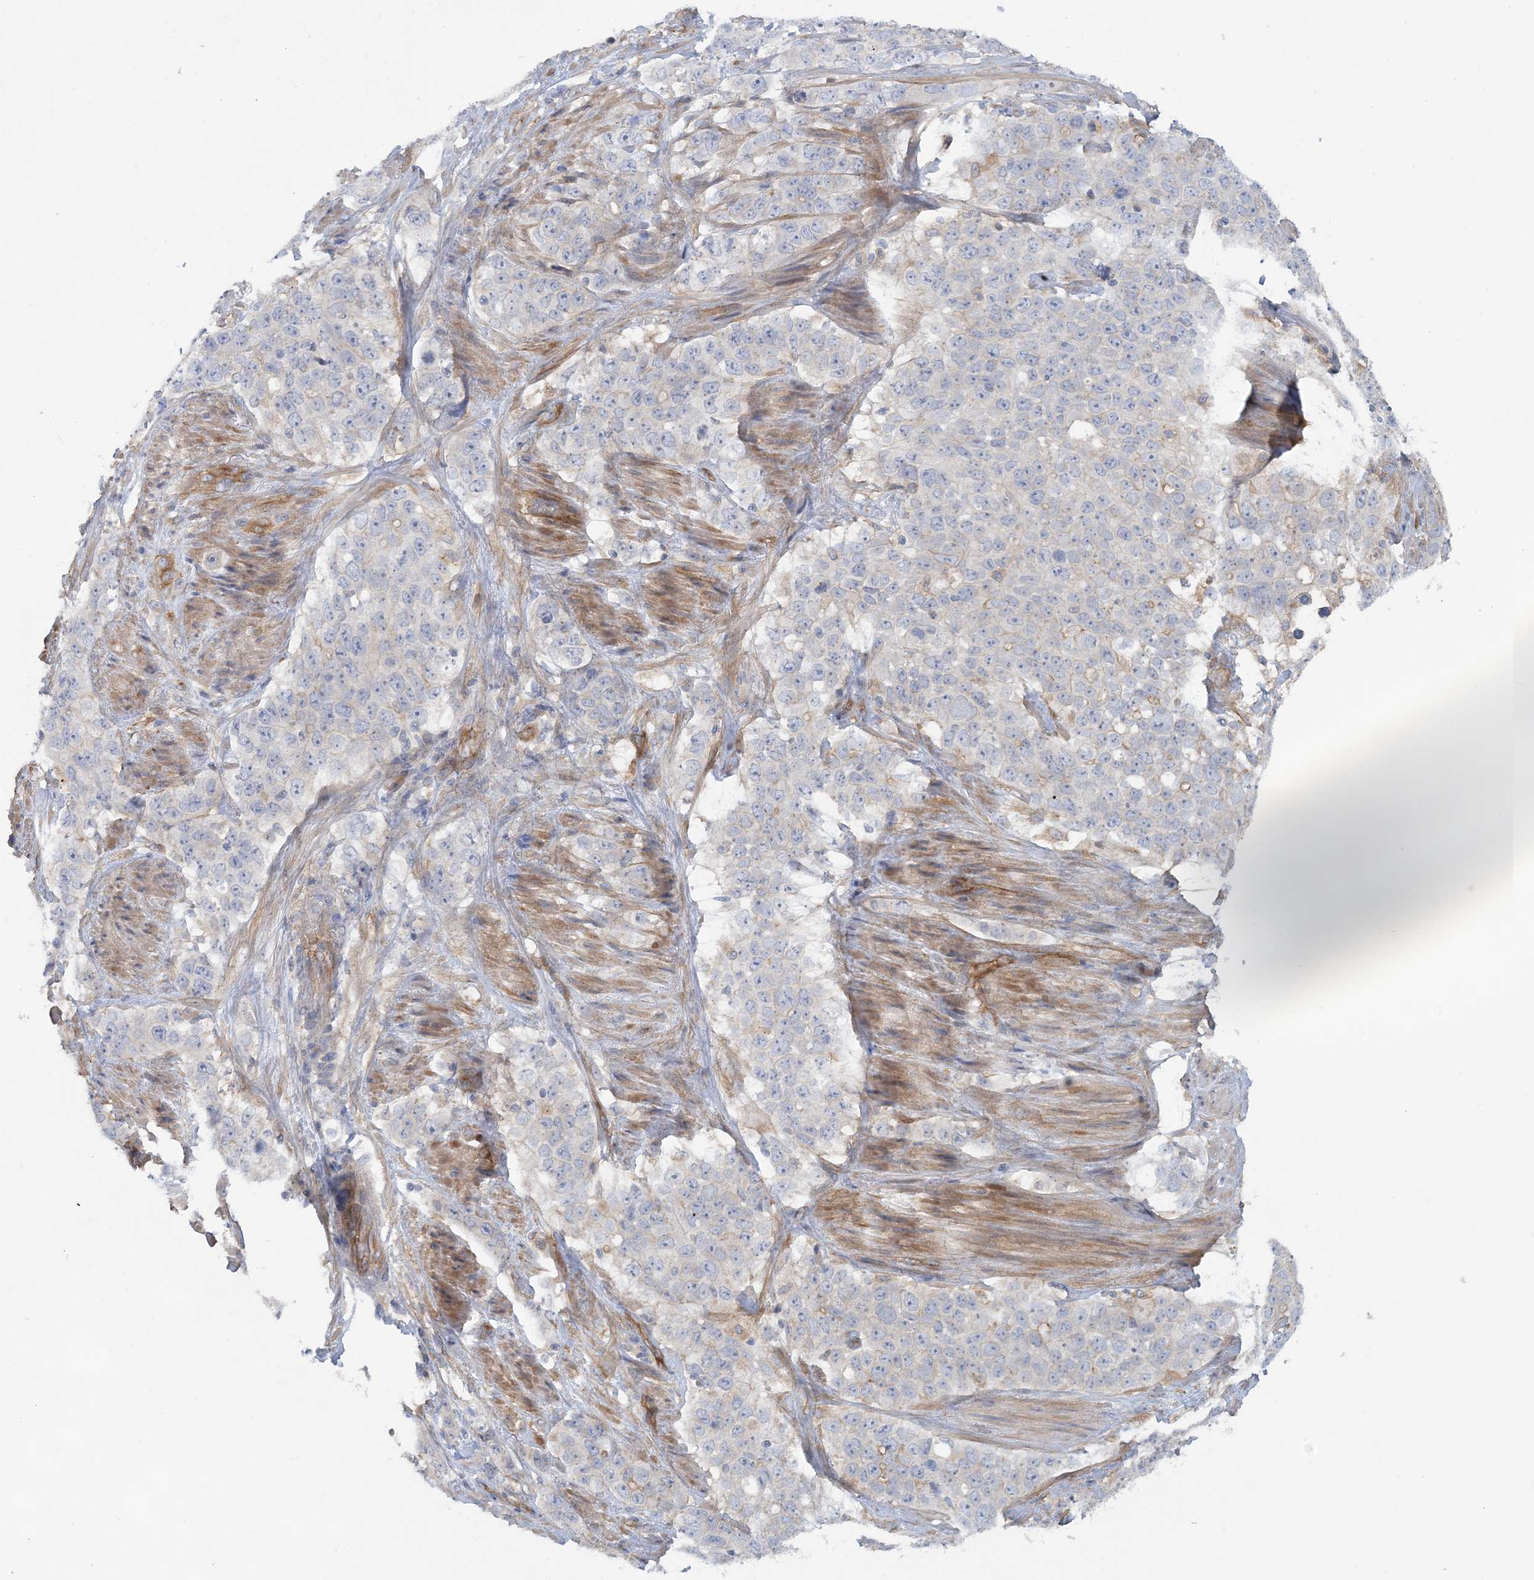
{"staining": {"intensity": "negative", "quantity": "none", "location": "none"}, "tissue": "stomach cancer", "cell_type": "Tumor cells", "image_type": "cancer", "snomed": [{"axis": "morphology", "description": "Adenocarcinoma, NOS"}, {"axis": "topography", "description": "Stomach"}], "caption": "Tumor cells are negative for protein expression in human adenocarcinoma (stomach).", "gene": "RAI14", "patient": {"sex": "male", "age": 48}}